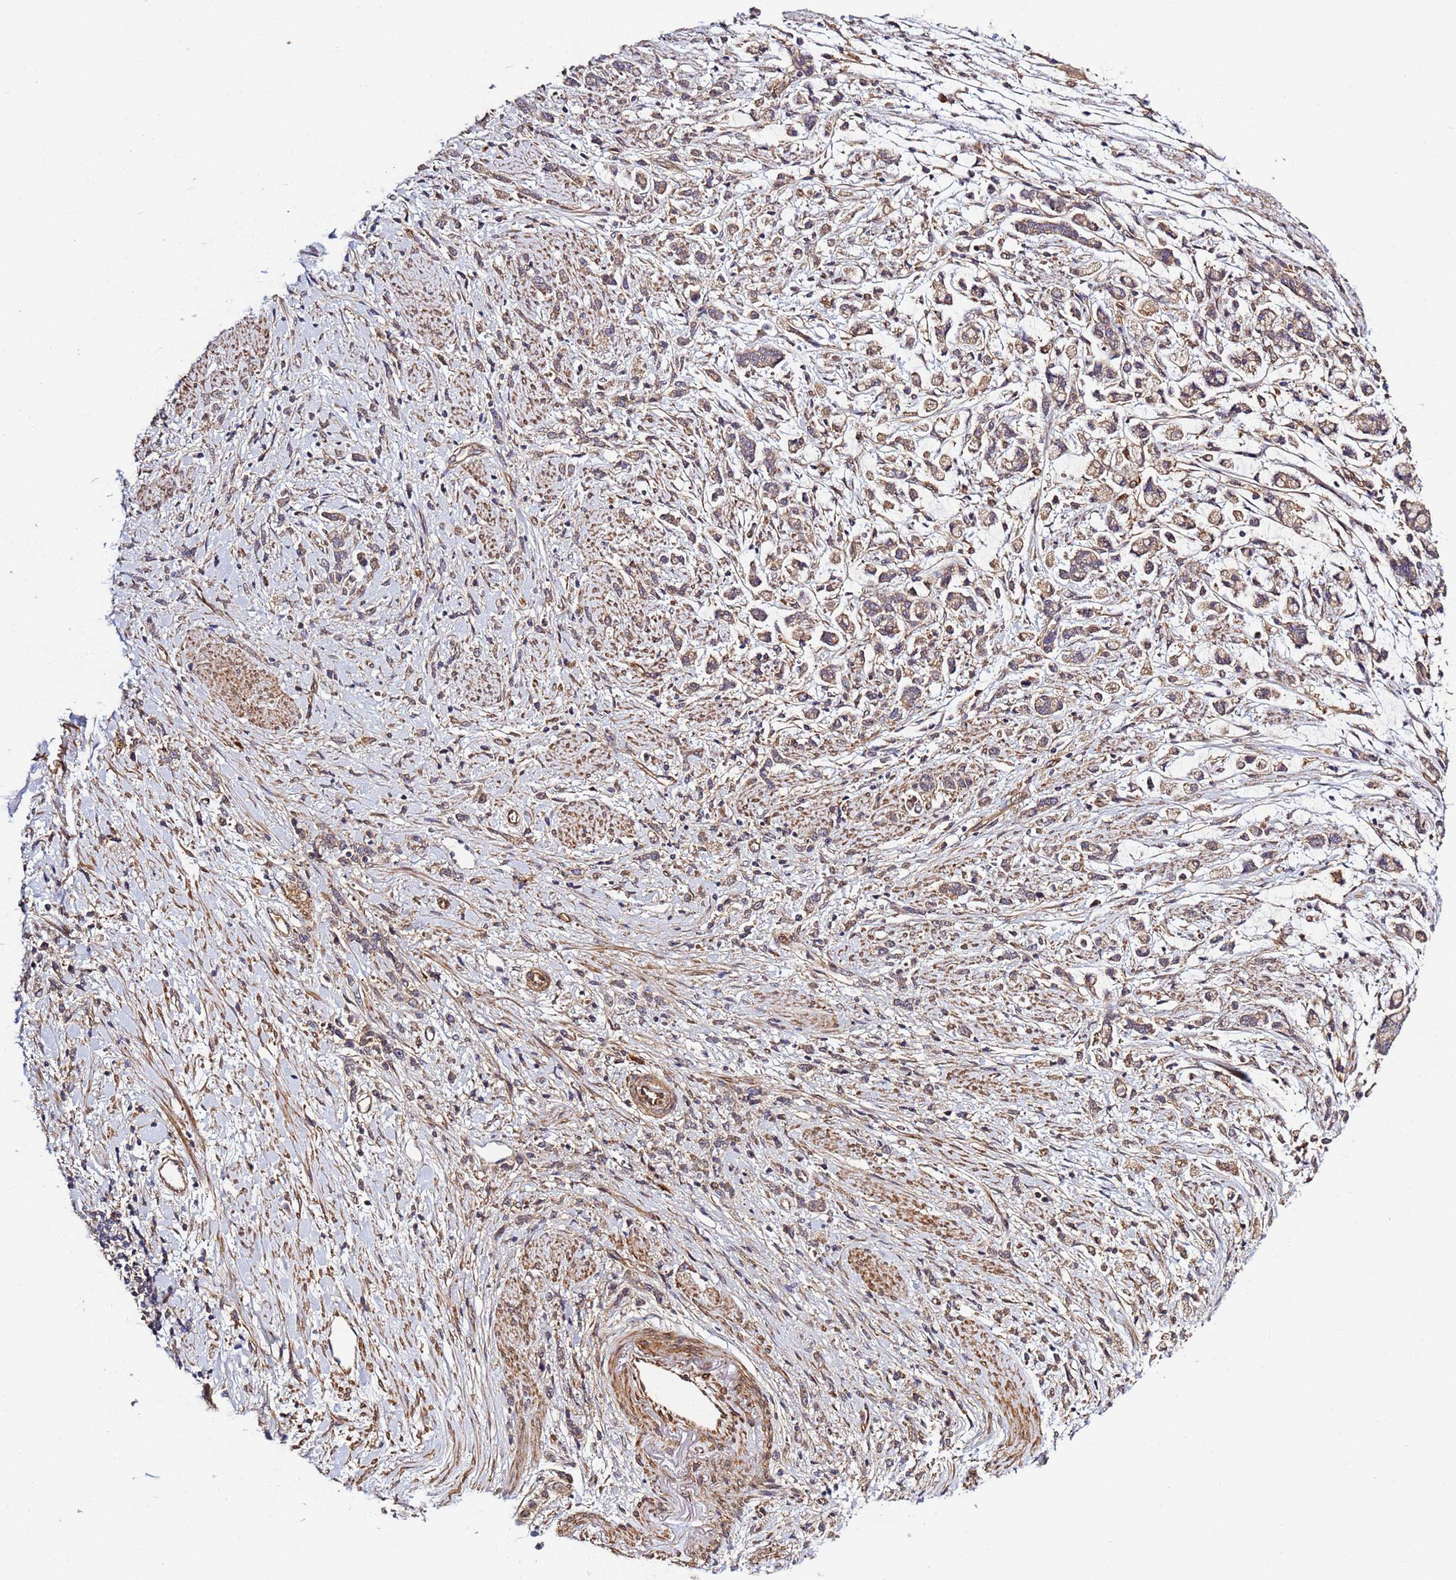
{"staining": {"intensity": "moderate", "quantity": ">75%", "location": "cytoplasmic/membranous"}, "tissue": "stomach cancer", "cell_type": "Tumor cells", "image_type": "cancer", "snomed": [{"axis": "morphology", "description": "Adenocarcinoma, NOS"}, {"axis": "topography", "description": "Stomach"}], "caption": "The micrograph exhibits staining of adenocarcinoma (stomach), revealing moderate cytoplasmic/membranous protein staining (brown color) within tumor cells.", "gene": "C8orf34", "patient": {"sex": "female", "age": 60}}